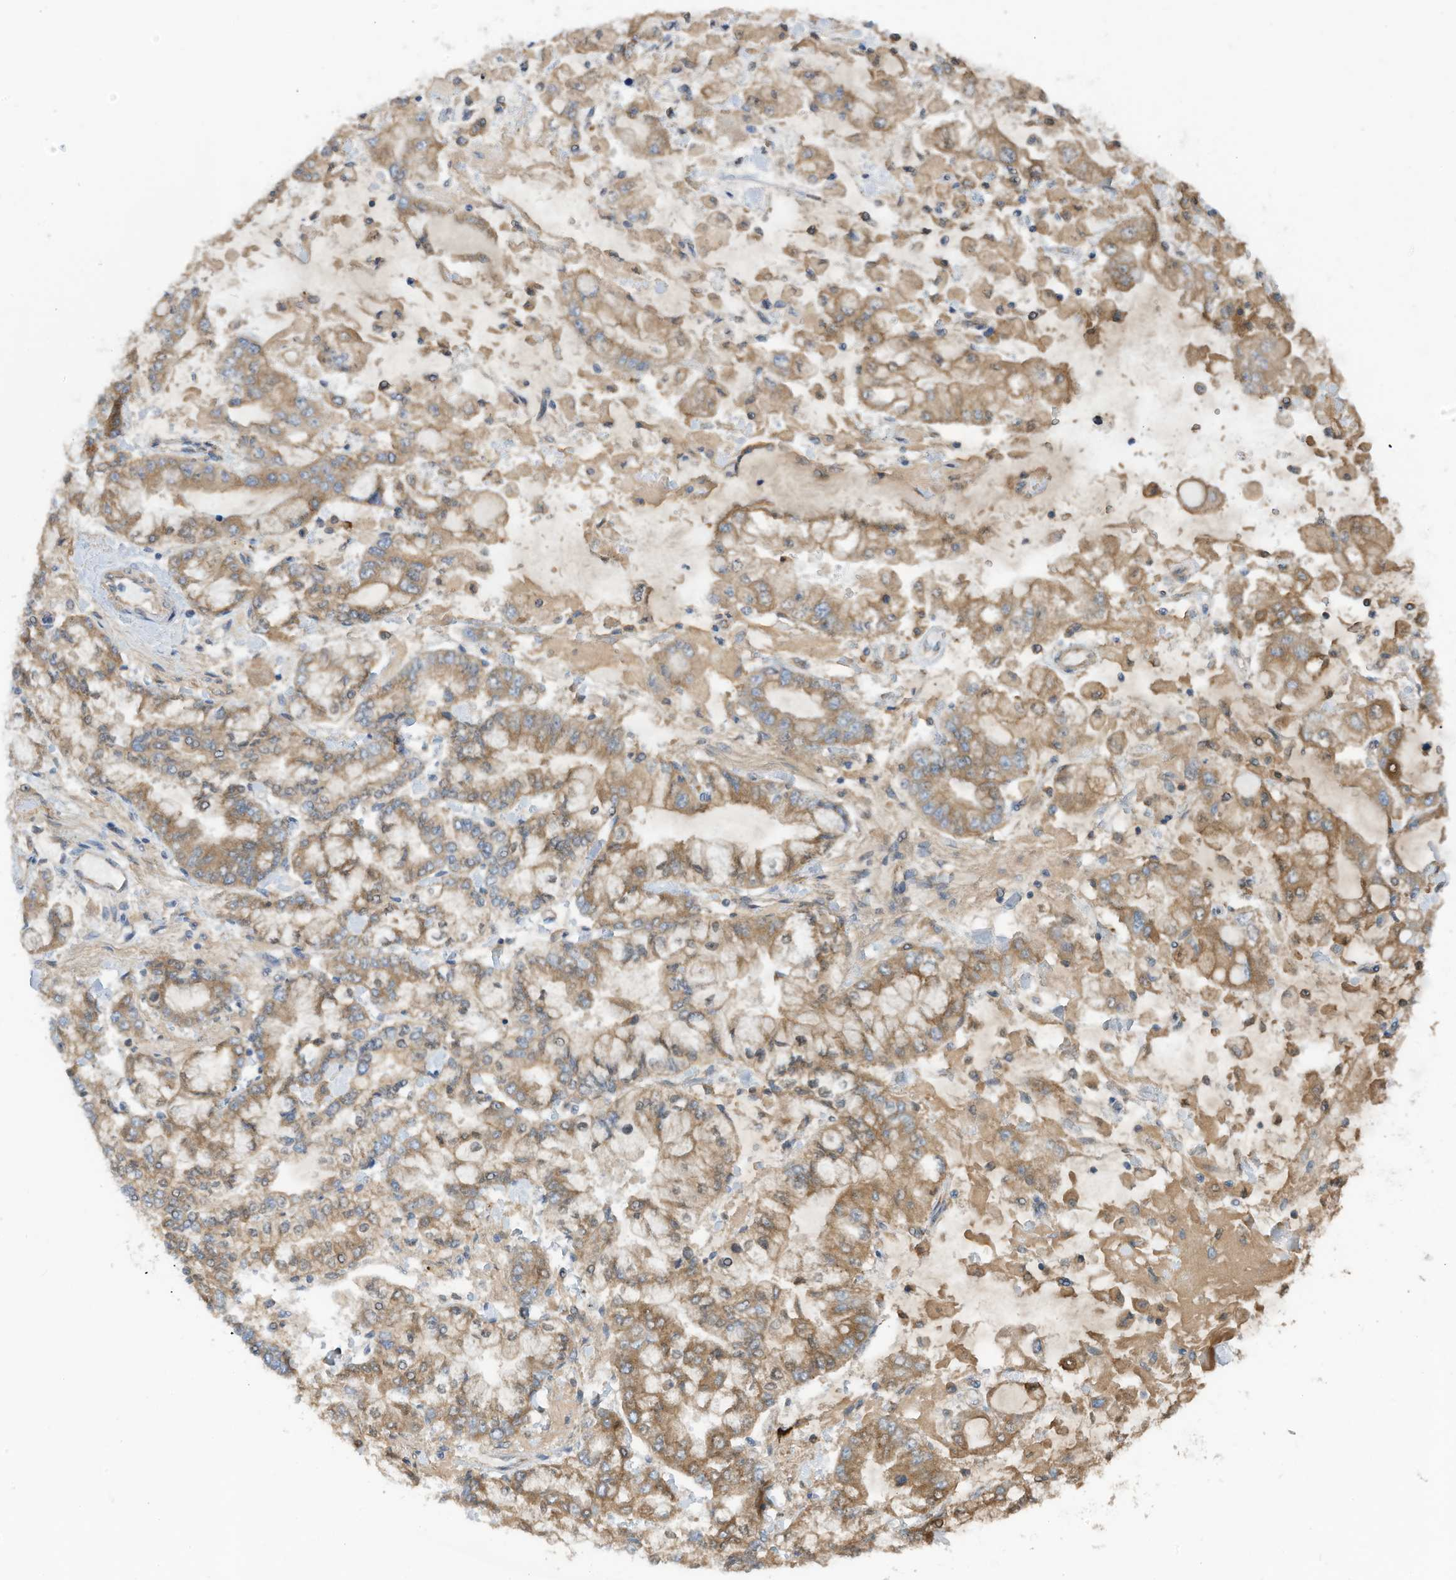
{"staining": {"intensity": "moderate", "quantity": ">75%", "location": "cytoplasmic/membranous"}, "tissue": "stomach cancer", "cell_type": "Tumor cells", "image_type": "cancer", "snomed": [{"axis": "morphology", "description": "Normal tissue, NOS"}, {"axis": "morphology", "description": "Adenocarcinoma, NOS"}, {"axis": "topography", "description": "Stomach, upper"}, {"axis": "topography", "description": "Stomach"}], "caption": "Immunohistochemical staining of human stomach cancer (adenocarcinoma) shows medium levels of moderate cytoplasmic/membranous protein staining in approximately >75% of tumor cells.", "gene": "SLC5A11", "patient": {"sex": "male", "age": 76}}